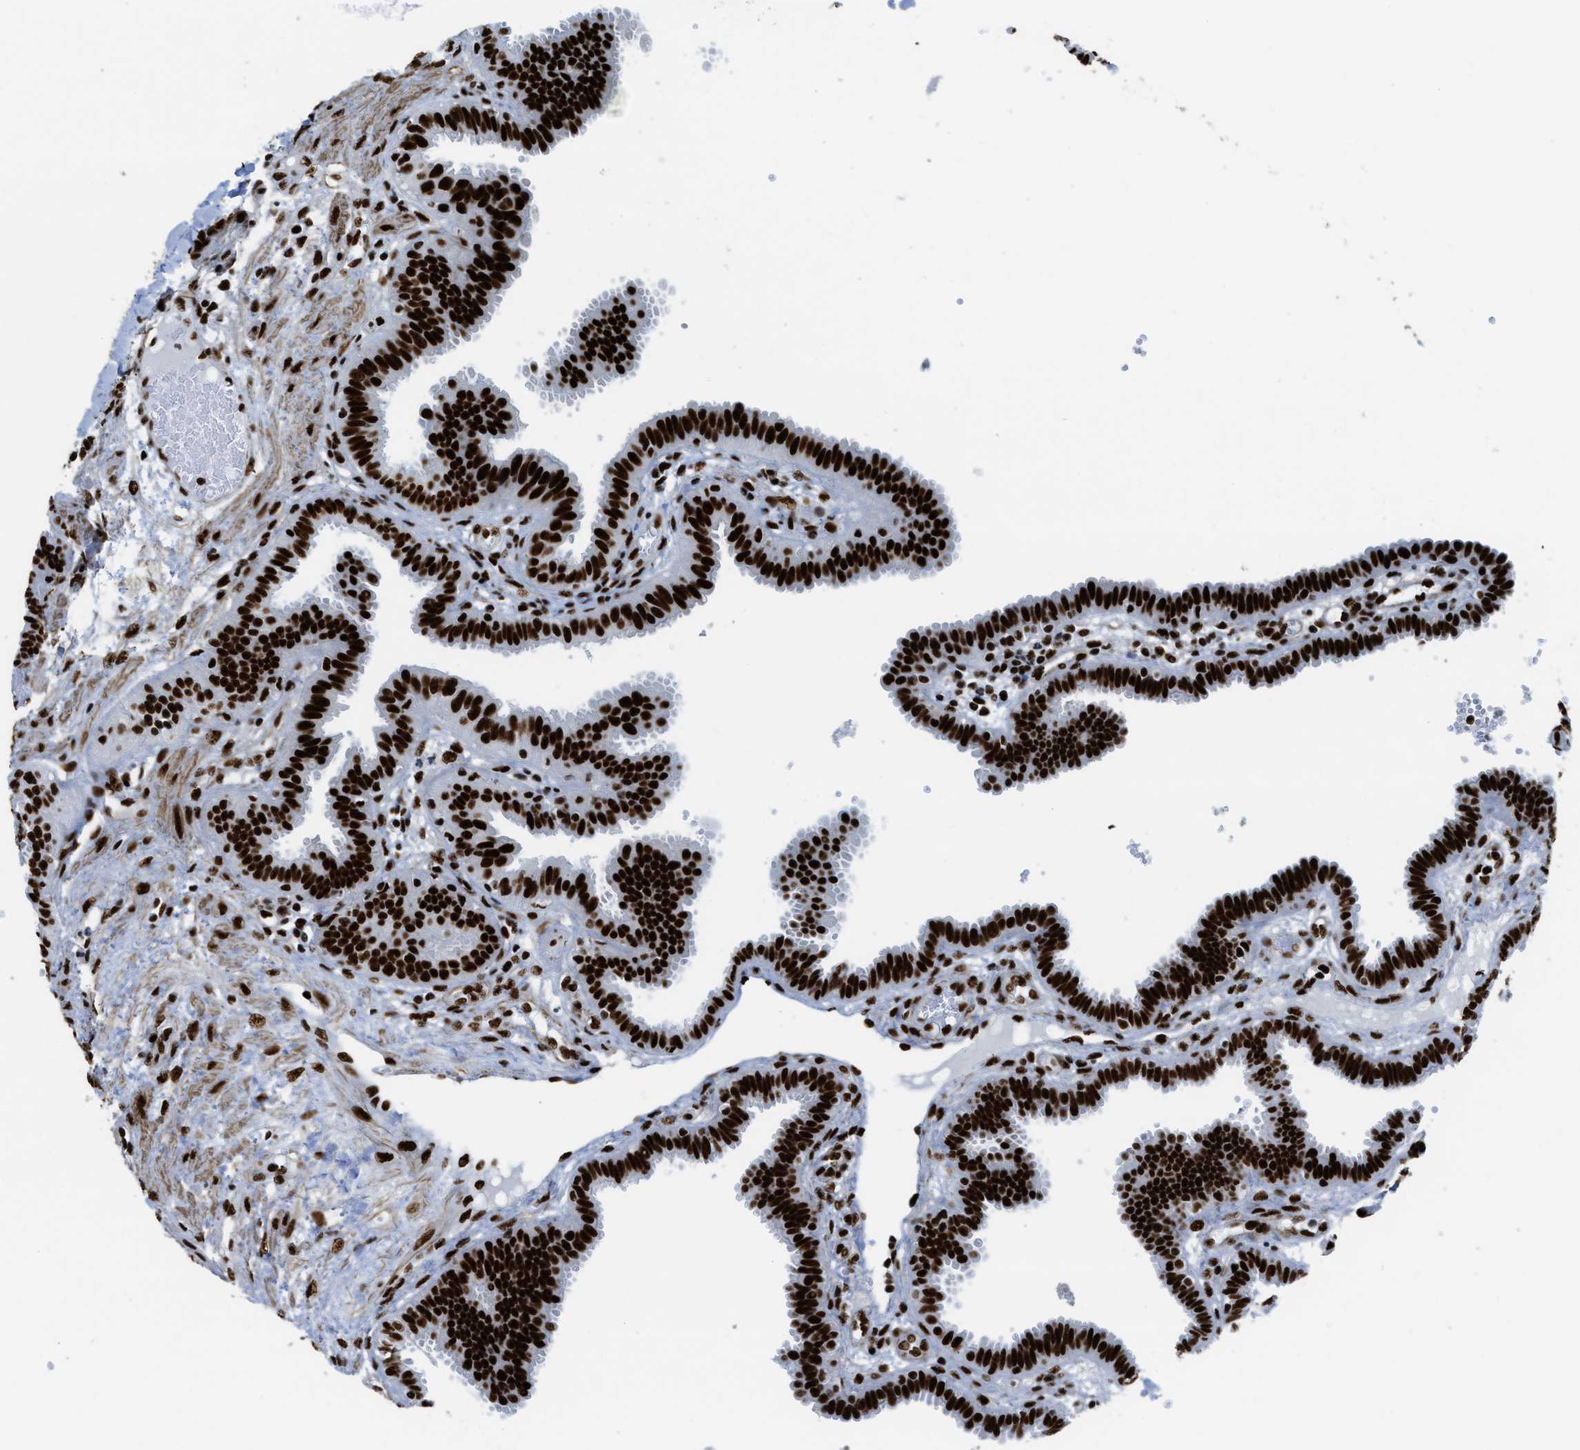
{"staining": {"intensity": "strong", "quantity": ">75%", "location": "nuclear"}, "tissue": "fallopian tube", "cell_type": "Glandular cells", "image_type": "normal", "snomed": [{"axis": "morphology", "description": "Normal tissue, NOS"}, {"axis": "topography", "description": "Fallopian tube"}], "caption": "Strong nuclear expression is identified in approximately >75% of glandular cells in unremarkable fallopian tube.", "gene": "ZNF207", "patient": {"sex": "female", "age": 32}}